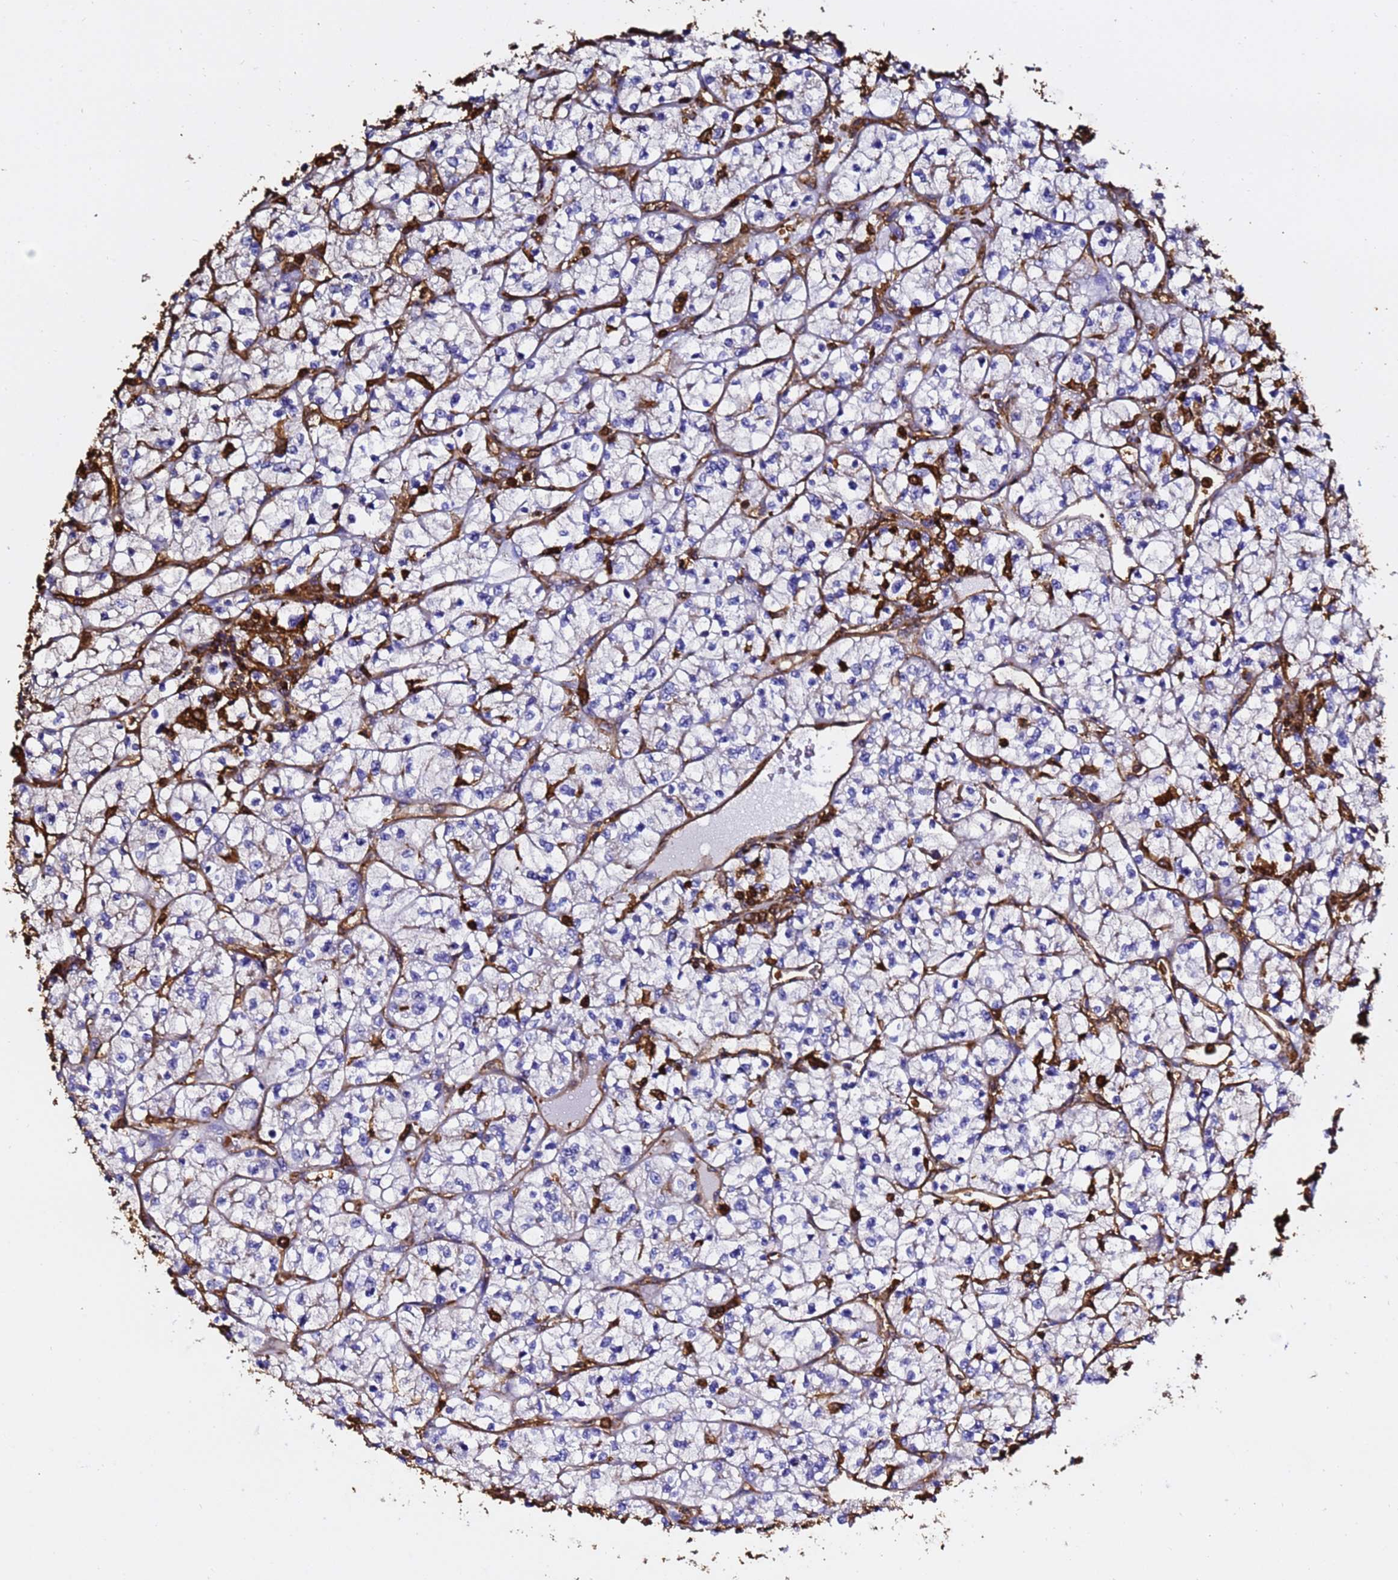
{"staining": {"intensity": "moderate", "quantity": "<25%", "location": "cytoplasmic/membranous"}, "tissue": "renal cancer", "cell_type": "Tumor cells", "image_type": "cancer", "snomed": [{"axis": "morphology", "description": "Adenocarcinoma, NOS"}, {"axis": "topography", "description": "Kidney"}], "caption": "Protein staining of adenocarcinoma (renal) tissue displays moderate cytoplasmic/membranous expression in about <25% of tumor cells.", "gene": "ACTB", "patient": {"sex": "female", "age": 64}}